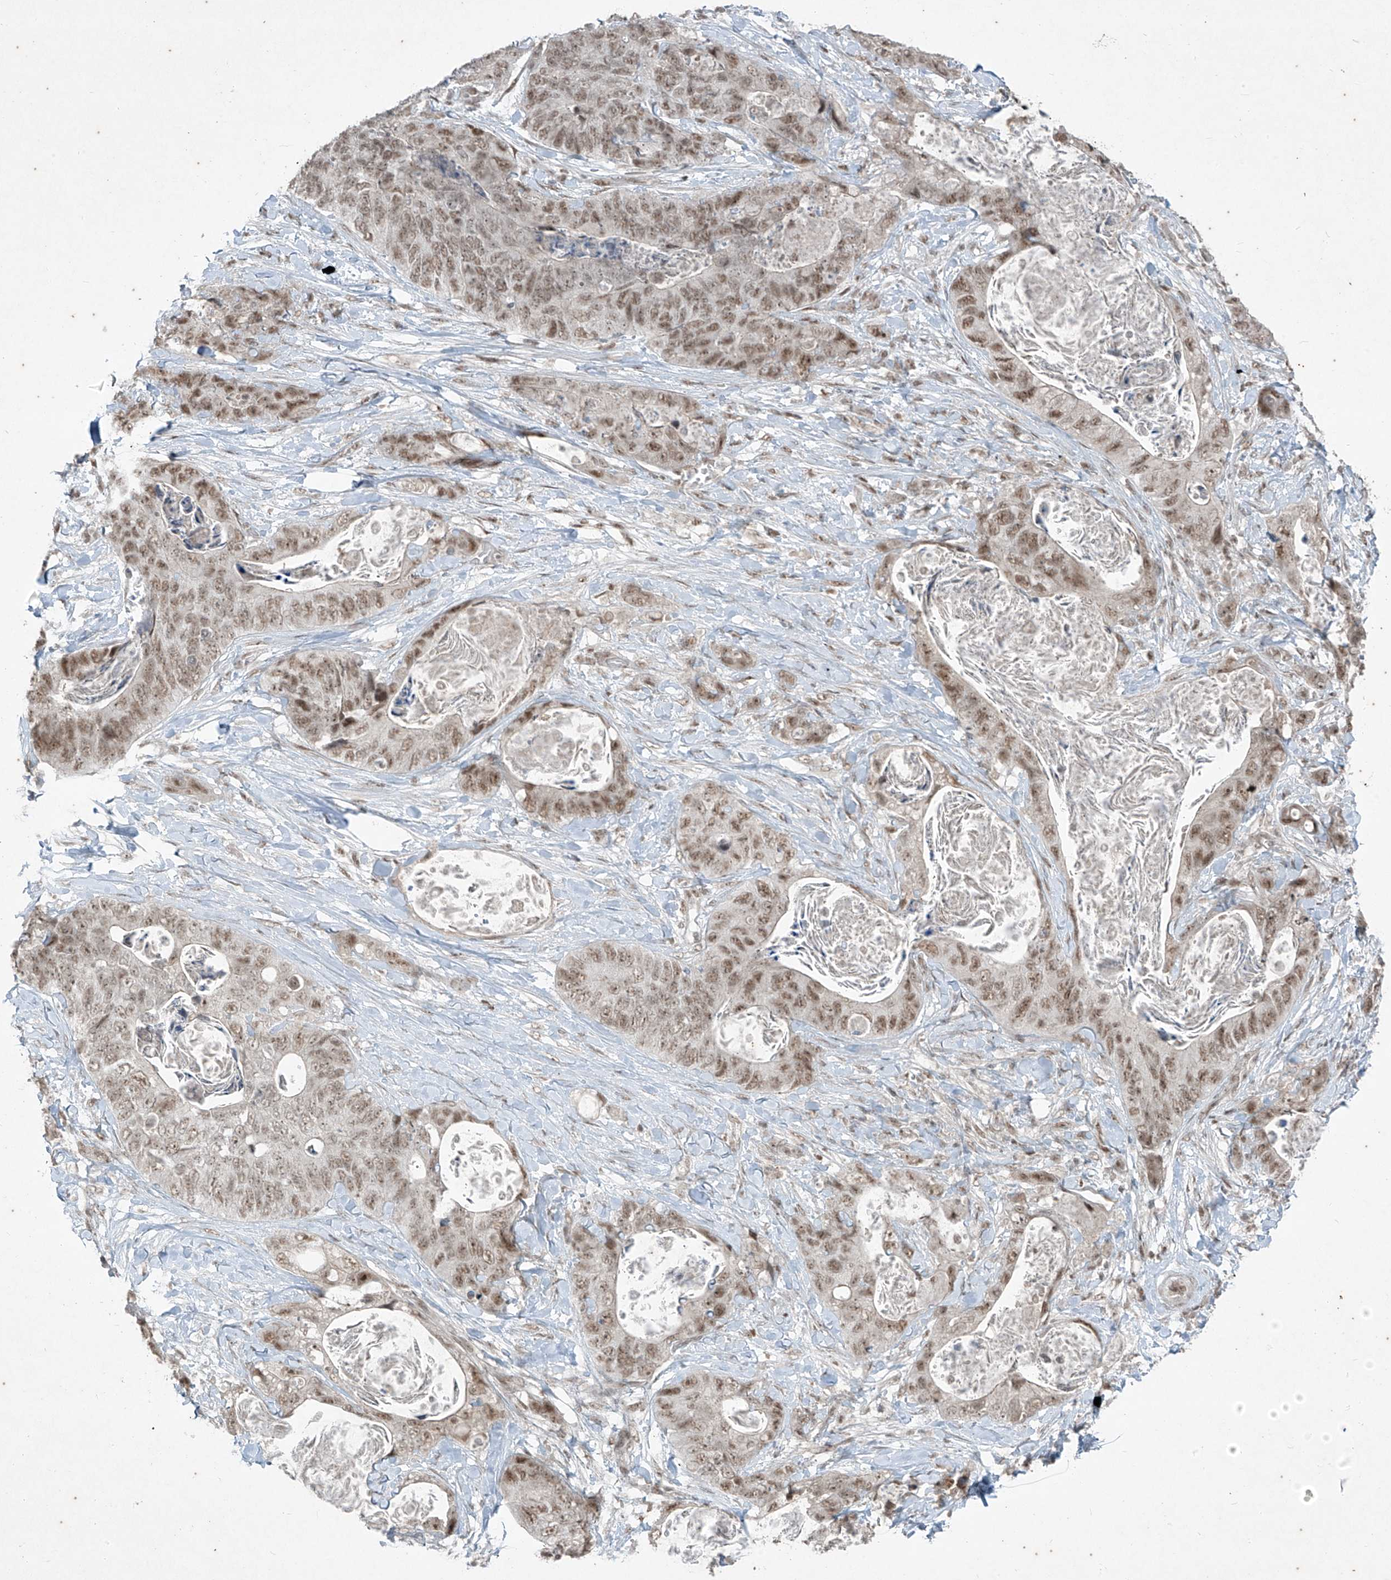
{"staining": {"intensity": "weak", "quantity": ">75%", "location": "nuclear"}, "tissue": "stomach cancer", "cell_type": "Tumor cells", "image_type": "cancer", "snomed": [{"axis": "morphology", "description": "Adenocarcinoma, NOS"}, {"axis": "topography", "description": "Stomach"}], "caption": "Immunohistochemistry staining of stomach cancer (adenocarcinoma), which exhibits low levels of weak nuclear expression in about >75% of tumor cells indicating weak nuclear protein staining. The staining was performed using DAB (3,3'-diaminobenzidine) (brown) for protein detection and nuclei were counterstained in hematoxylin (blue).", "gene": "ZNF354B", "patient": {"sex": "female", "age": 89}}